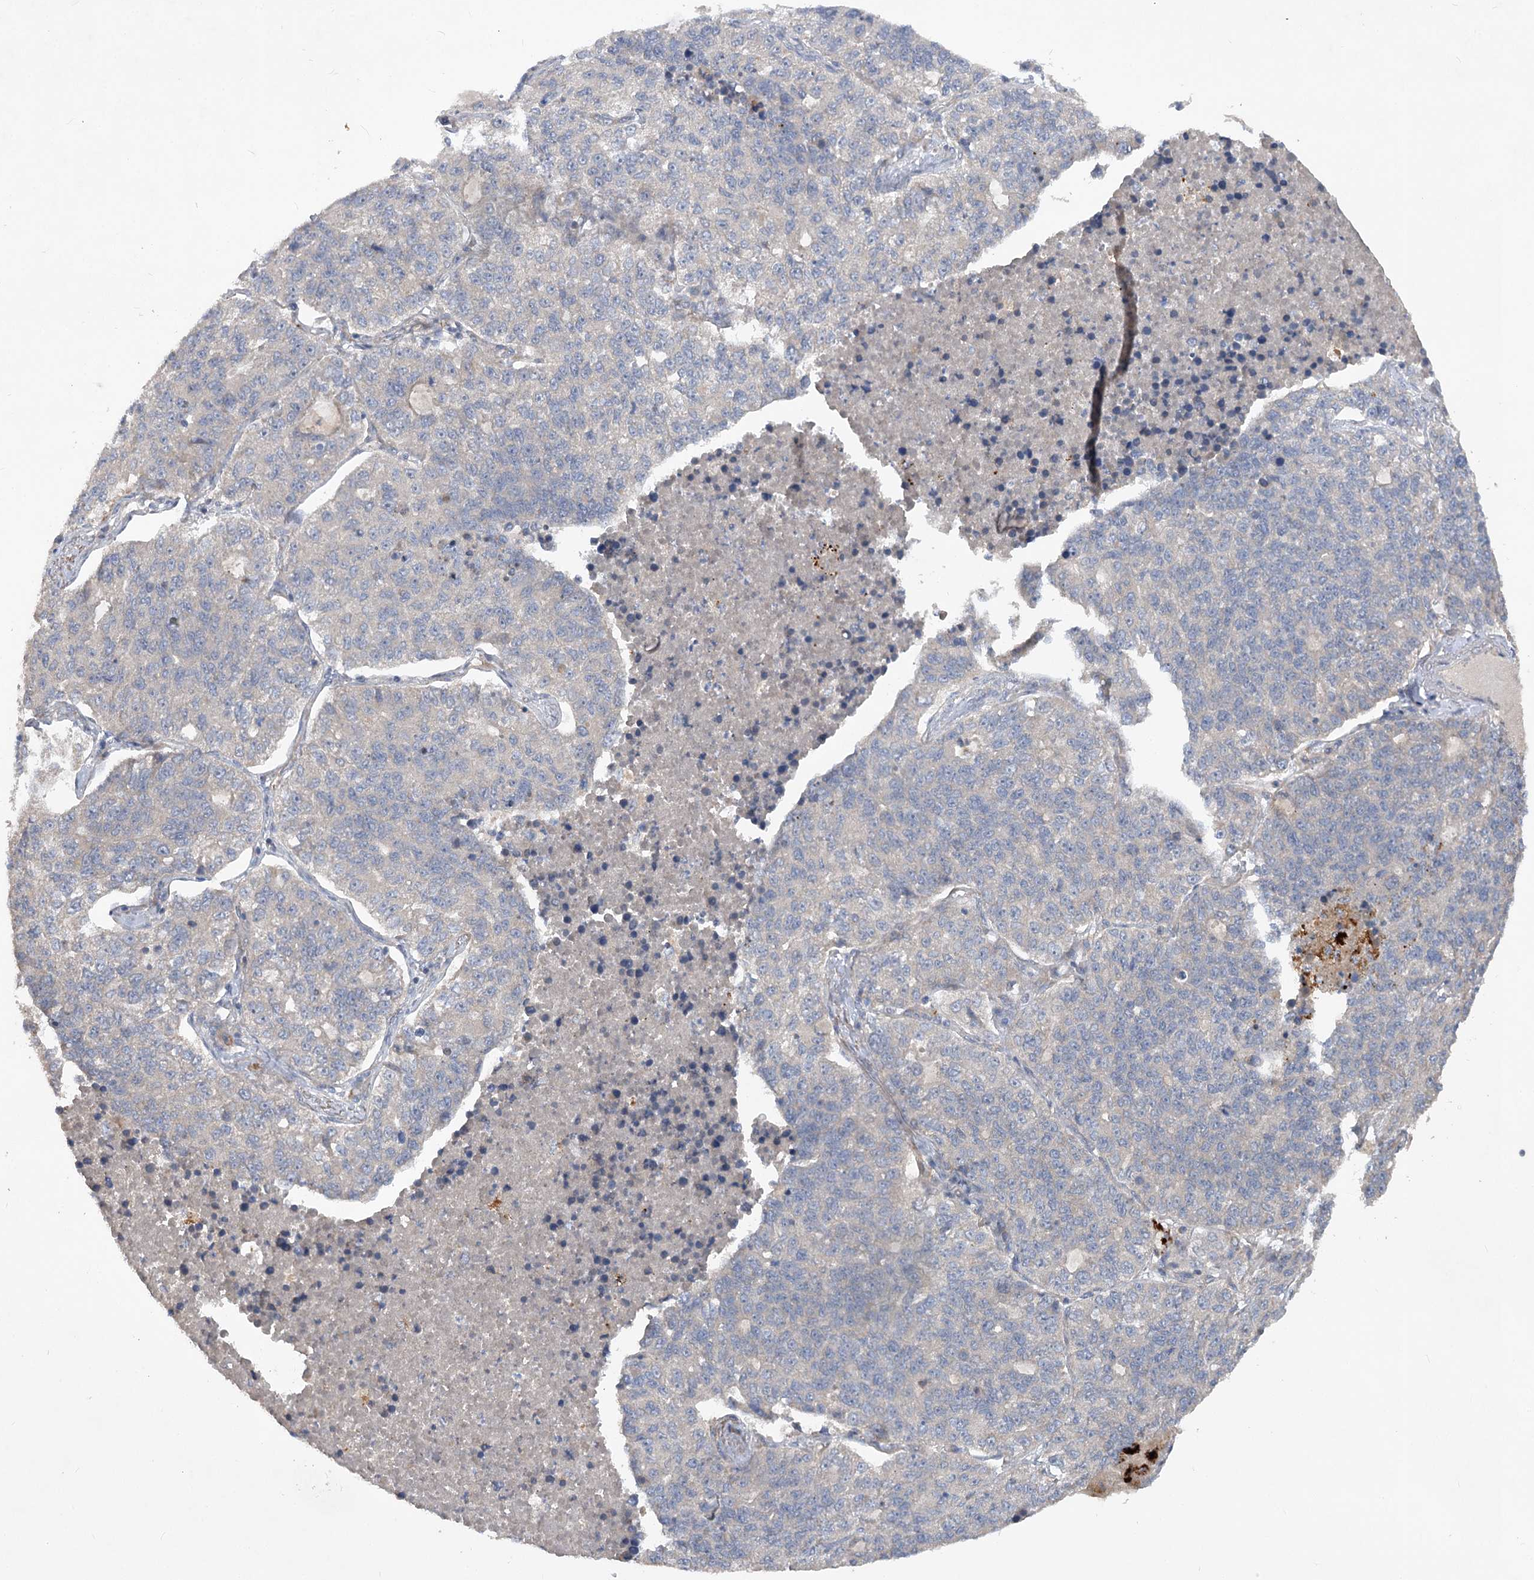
{"staining": {"intensity": "negative", "quantity": "none", "location": "none"}, "tissue": "lung cancer", "cell_type": "Tumor cells", "image_type": "cancer", "snomed": [{"axis": "morphology", "description": "Adenocarcinoma, NOS"}, {"axis": "topography", "description": "Lung"}], "caption": "Immunohistochemistry of human lung adenocarcinoma demonstrates no staining in tumor cells.", "gene": "RIN2", "patient": {"sex": "male", "age": 49}}